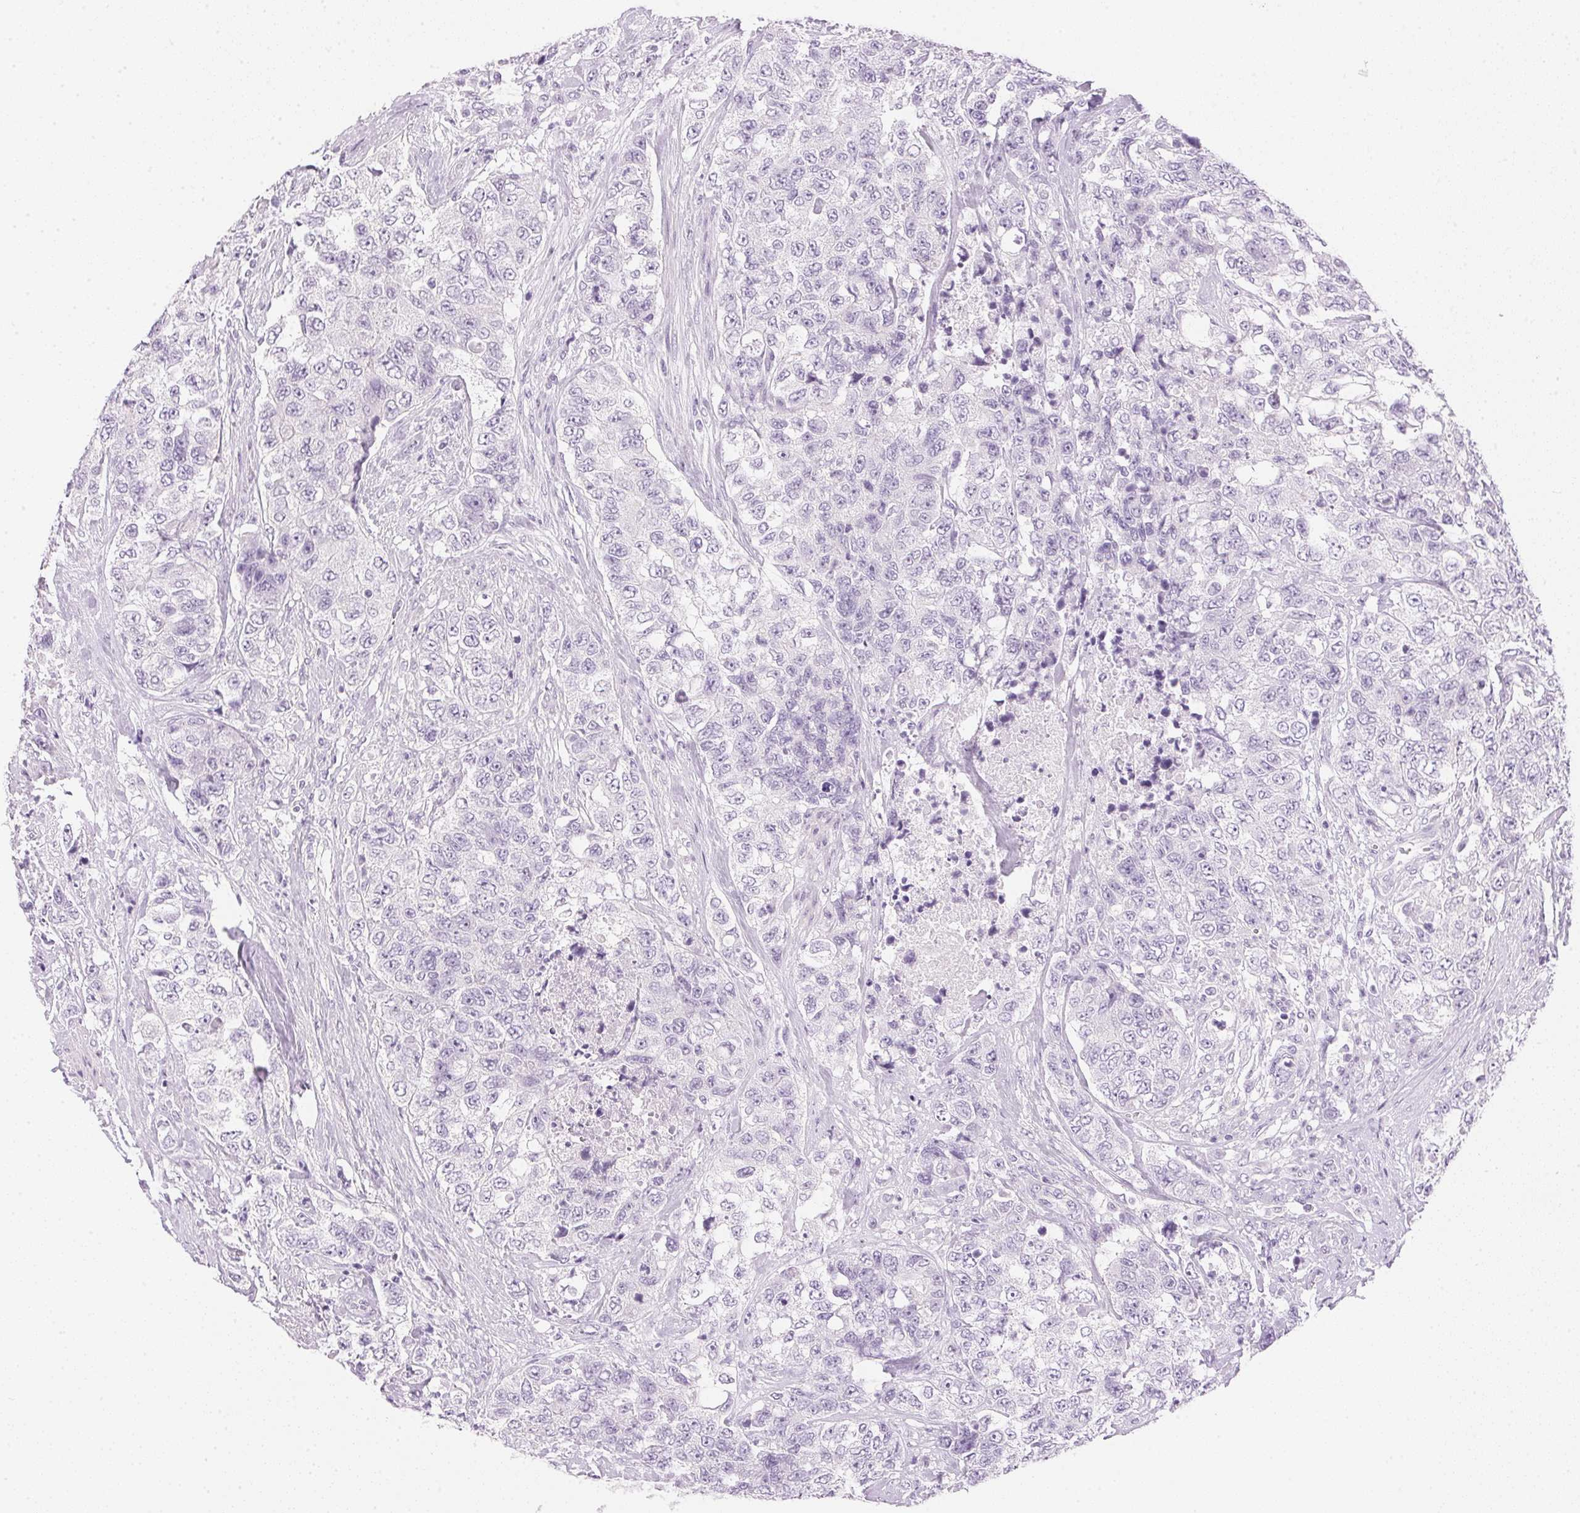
{"staining": {"intensity": "negative", "quantity": "none", "location": "none"}, "tissue": "urothelial cancer", "cell_type": "Tumor cells", "image_type": "cancer", "snomed": [{"axis": "morphology", "description": "Urothelial carcinoma, High grade"}, {"axis": "topography", "description": "Urinary bladder"}], "caption": "Photomicrograph shows no significant protein positivity in tumor cells of high-grade urothelial carcinoma. (Immunohistochemistry (ihc), brightfield microscopy, high magnification).", "gene": "IGFBP1", "patient": {"sex": "female", "age": 78}}